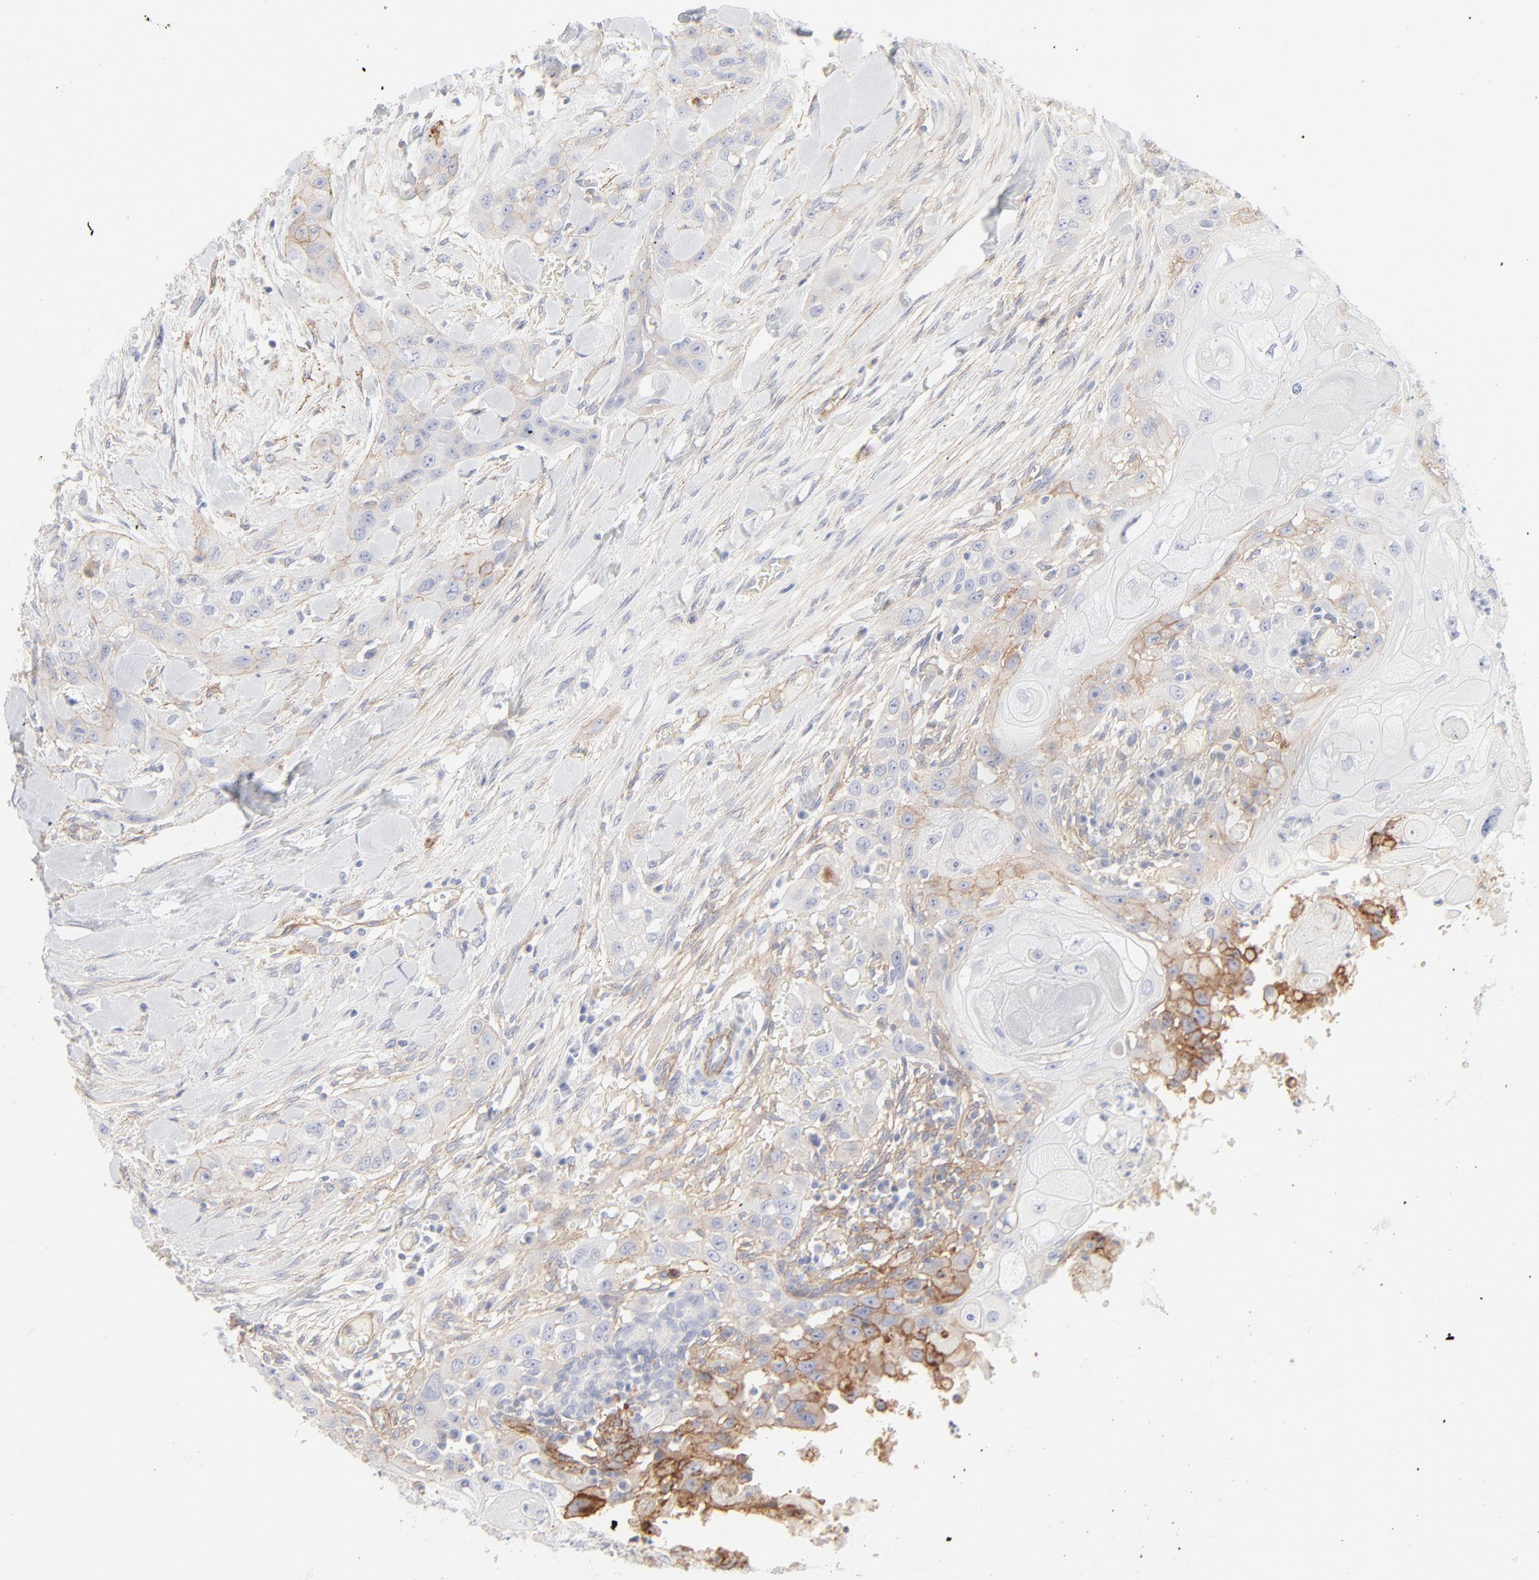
{"staining": {"intensity": "moderate", "quantity": "<25%", "location": "cytoplasmic/membranous"}, "tissue": "head and neck cancer", "cell_type": "Tumor cells", "image_type": "cancer", "snomed": [{"axis": "morphology", "description": "Neoplasm, malignant, NOS"}, {"axis": "topography", "description": "Salivary gland"}, {"axis": "topography", "description": "Head-Neck"}], "caption": "A brown stain labels moderate cytoplasmic/membranous staining of a protein in head and neck cancer tumor cells.", "gene": "ITGA5", "patient": {"sex": "male", "age": 43}}